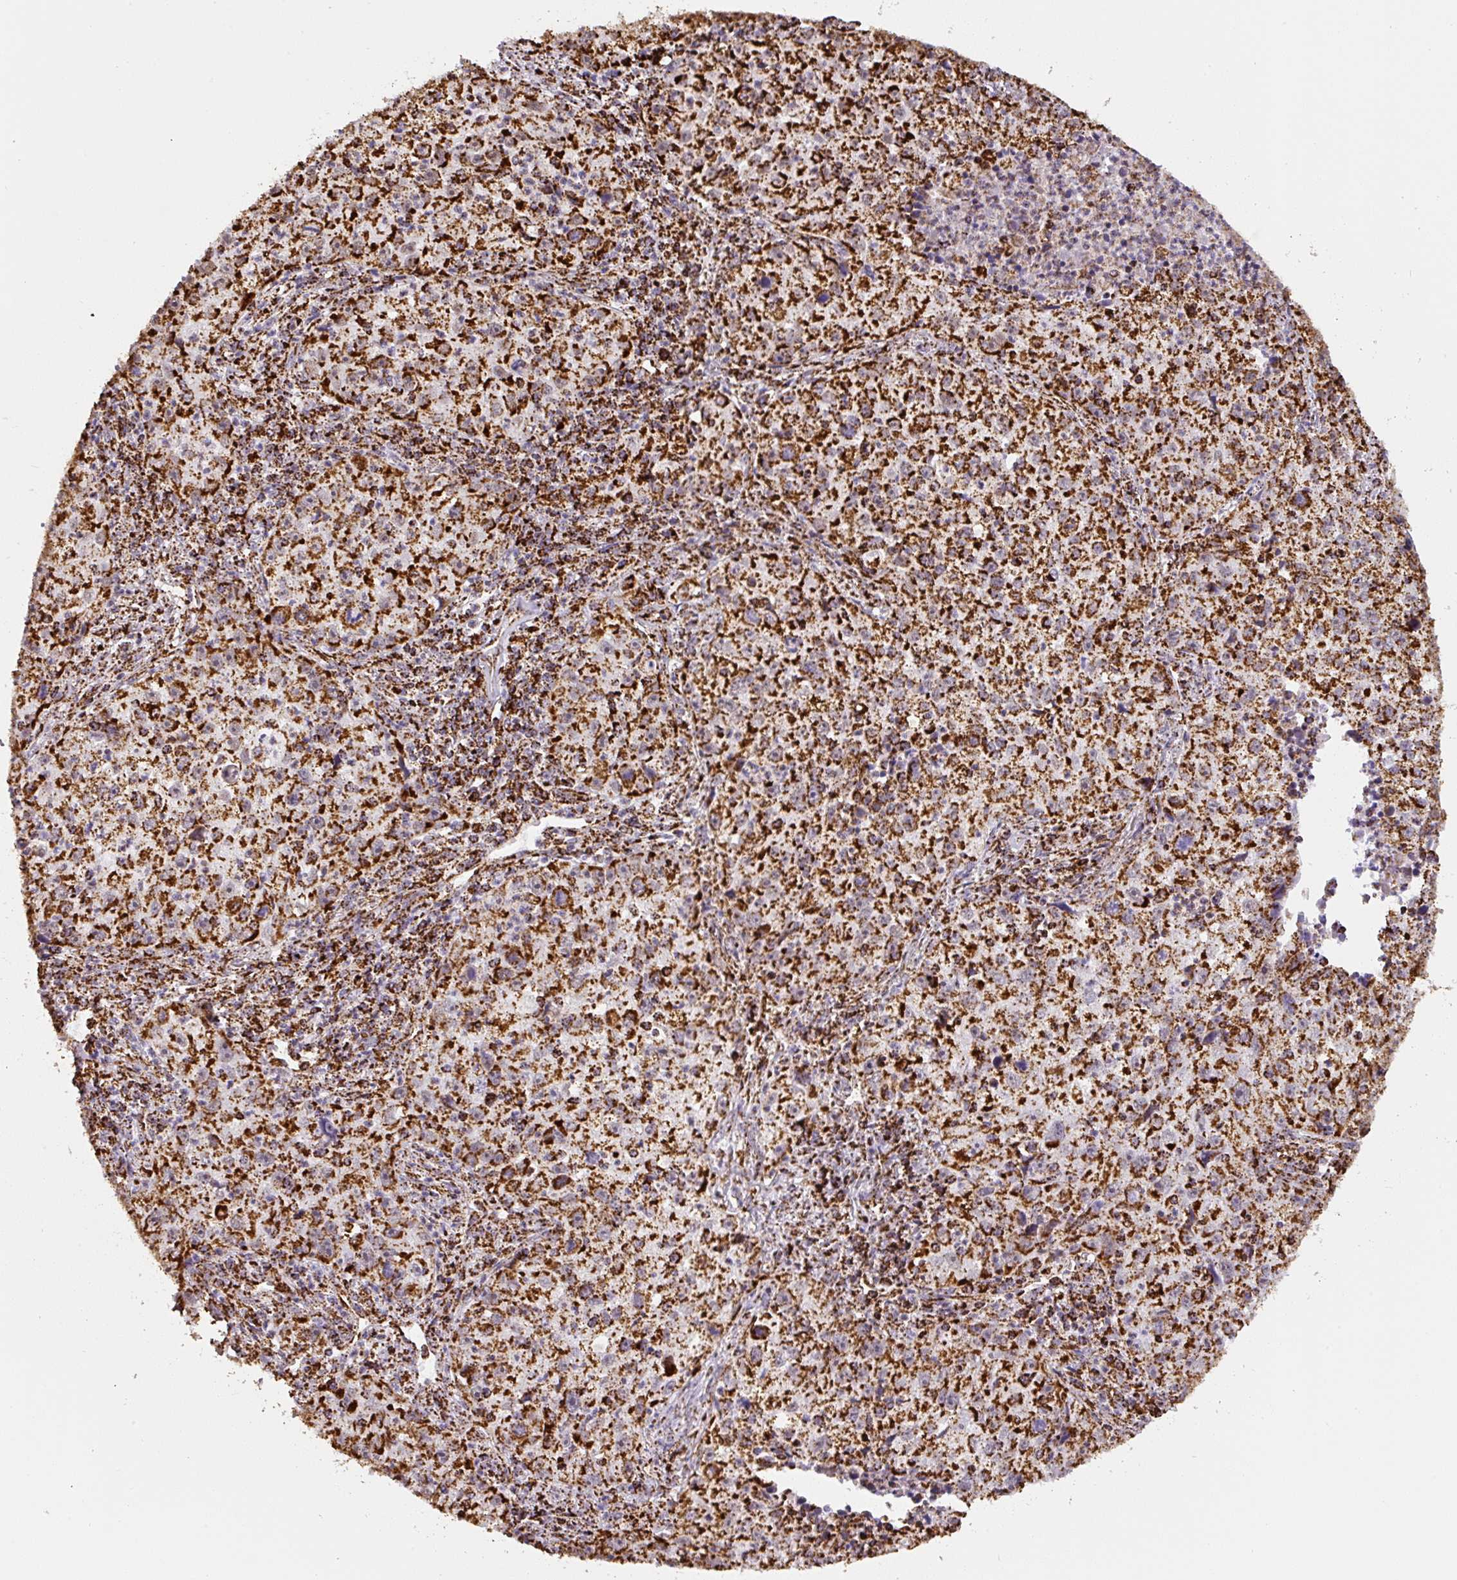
{"staining": {"intensity": "strong", "quantity": ">75%", "location": "cytoplasmic/membranous"}, "tissue": "lung cancer", "cell_type": "Tumor cells", "image_type": "cancer", "snomed": [{"axis": "morphology", "description": "Squamous cell carcinoma, NOS"}, {"axis": "topography", "description": "Lung"}], "caption": "Strong cytoplasmic/membranous expression for a protein is identified in about >75% of tumor cells of lung squamous cell carcinoma using IHC.", "gene": "ATP5F1A", "patient": {"sex": "male", "age": 71}}